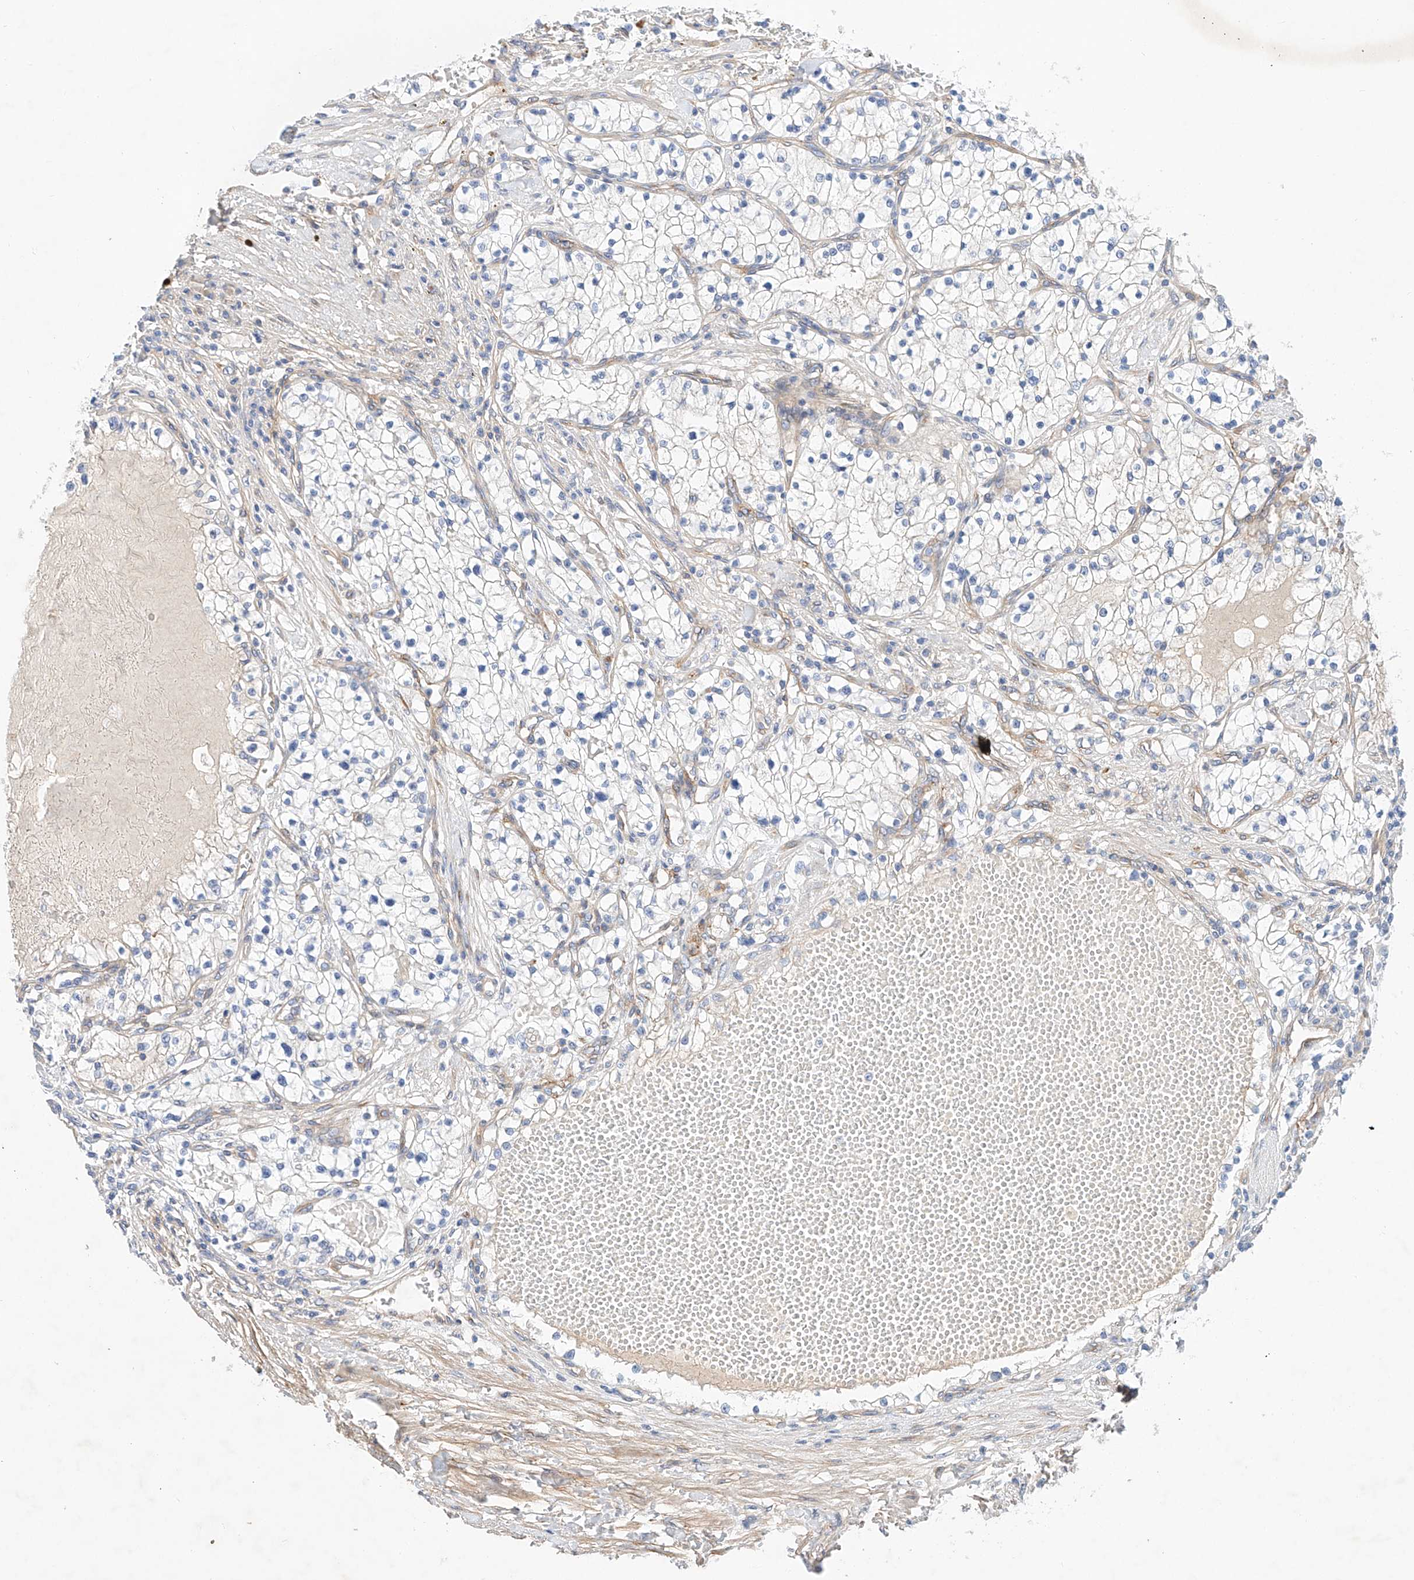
{"staining": {"intensity": "negative", "quantity": "none", "location": "none"}, "tissue": "renal cancer", "cell_type": "Tumor cells", "image_type": "cancer", "snomed": [{"axis": "morphology", "description": "Normal tissue, NOS"}, {"axis": "morphology", "description": "Adenocarcinoma, NOS"}, {"axis": "topography", "description": "Kidney"}], "caption": "This image is of renal cancer (adenocarcinoma) stained with immunohistochemistry (IHC) to label a protein in brown with the nuclei are counter-stained blue. There is no positivity in tumor cells.", "gene": "SBSPON", "patient": {"sex": "male", "age": 68}}